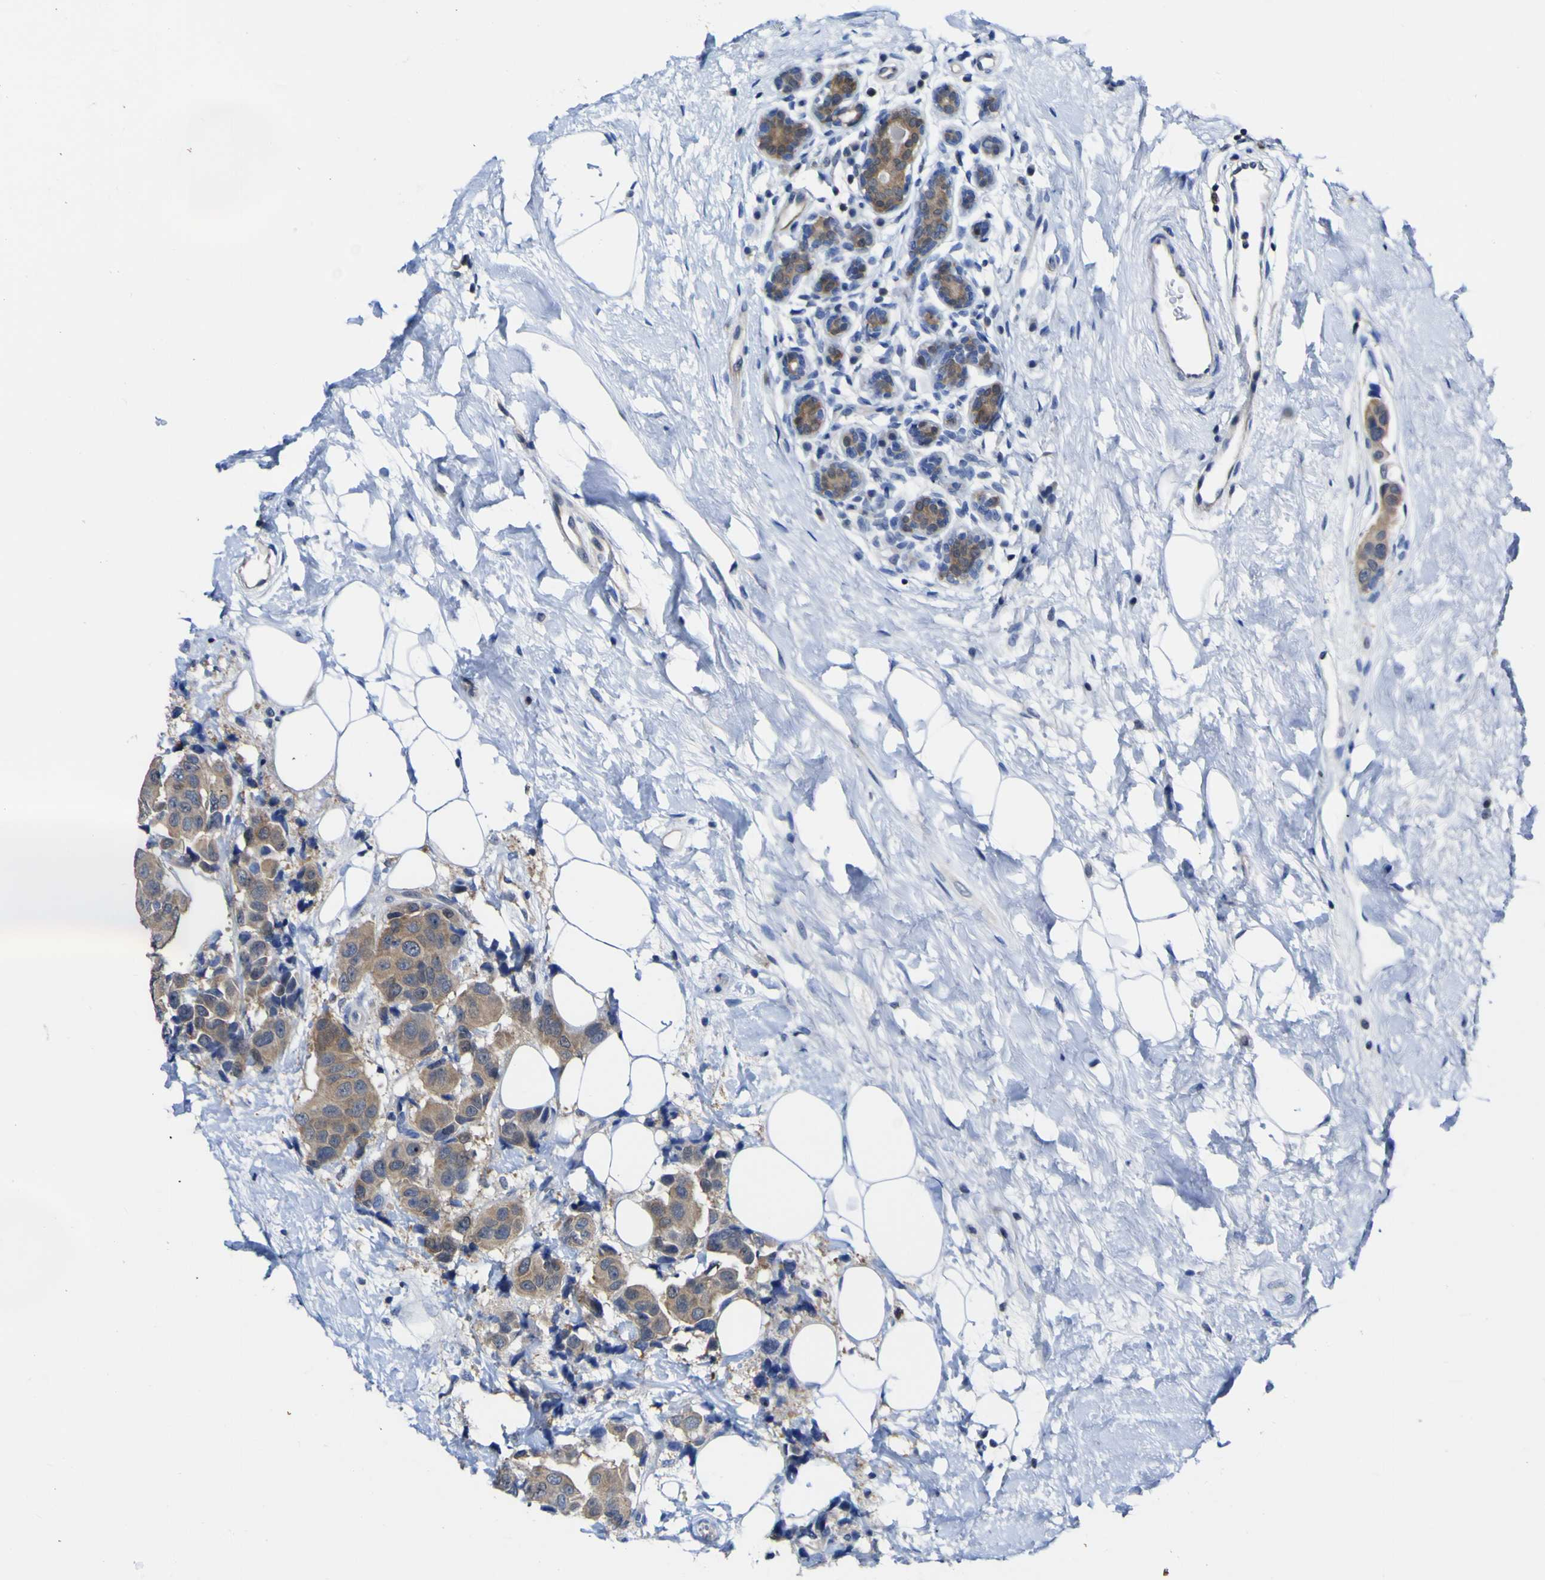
{"staining": {"intensity": "moderate", "quantity": ">75%", "location": "cytoplasmic/membranous"}, "tissue": "breast cancer", "cell_type": "Tumor cells", "image_type": "cancer", "snomed": [{"axis": "morphology", "description": "Normal tissue, NOS"}, {"axis": "morphology", "description": "Duct carcinoma"}, {"axis": "topography", "description": "Breast"}], "caption": "High-magnification brightfield microscopy of breast invasive ductal carcinoma stained with DAB (3,3'-diaminobenzidine) (brown) and counterstained with hematoxylin (blue). tumor cells exhibit moderate cytoplasmic/membranous staining is identified in about>75% of cells.", "gene": "CASP6", "patient": {"sex": "female", "age": 39}}